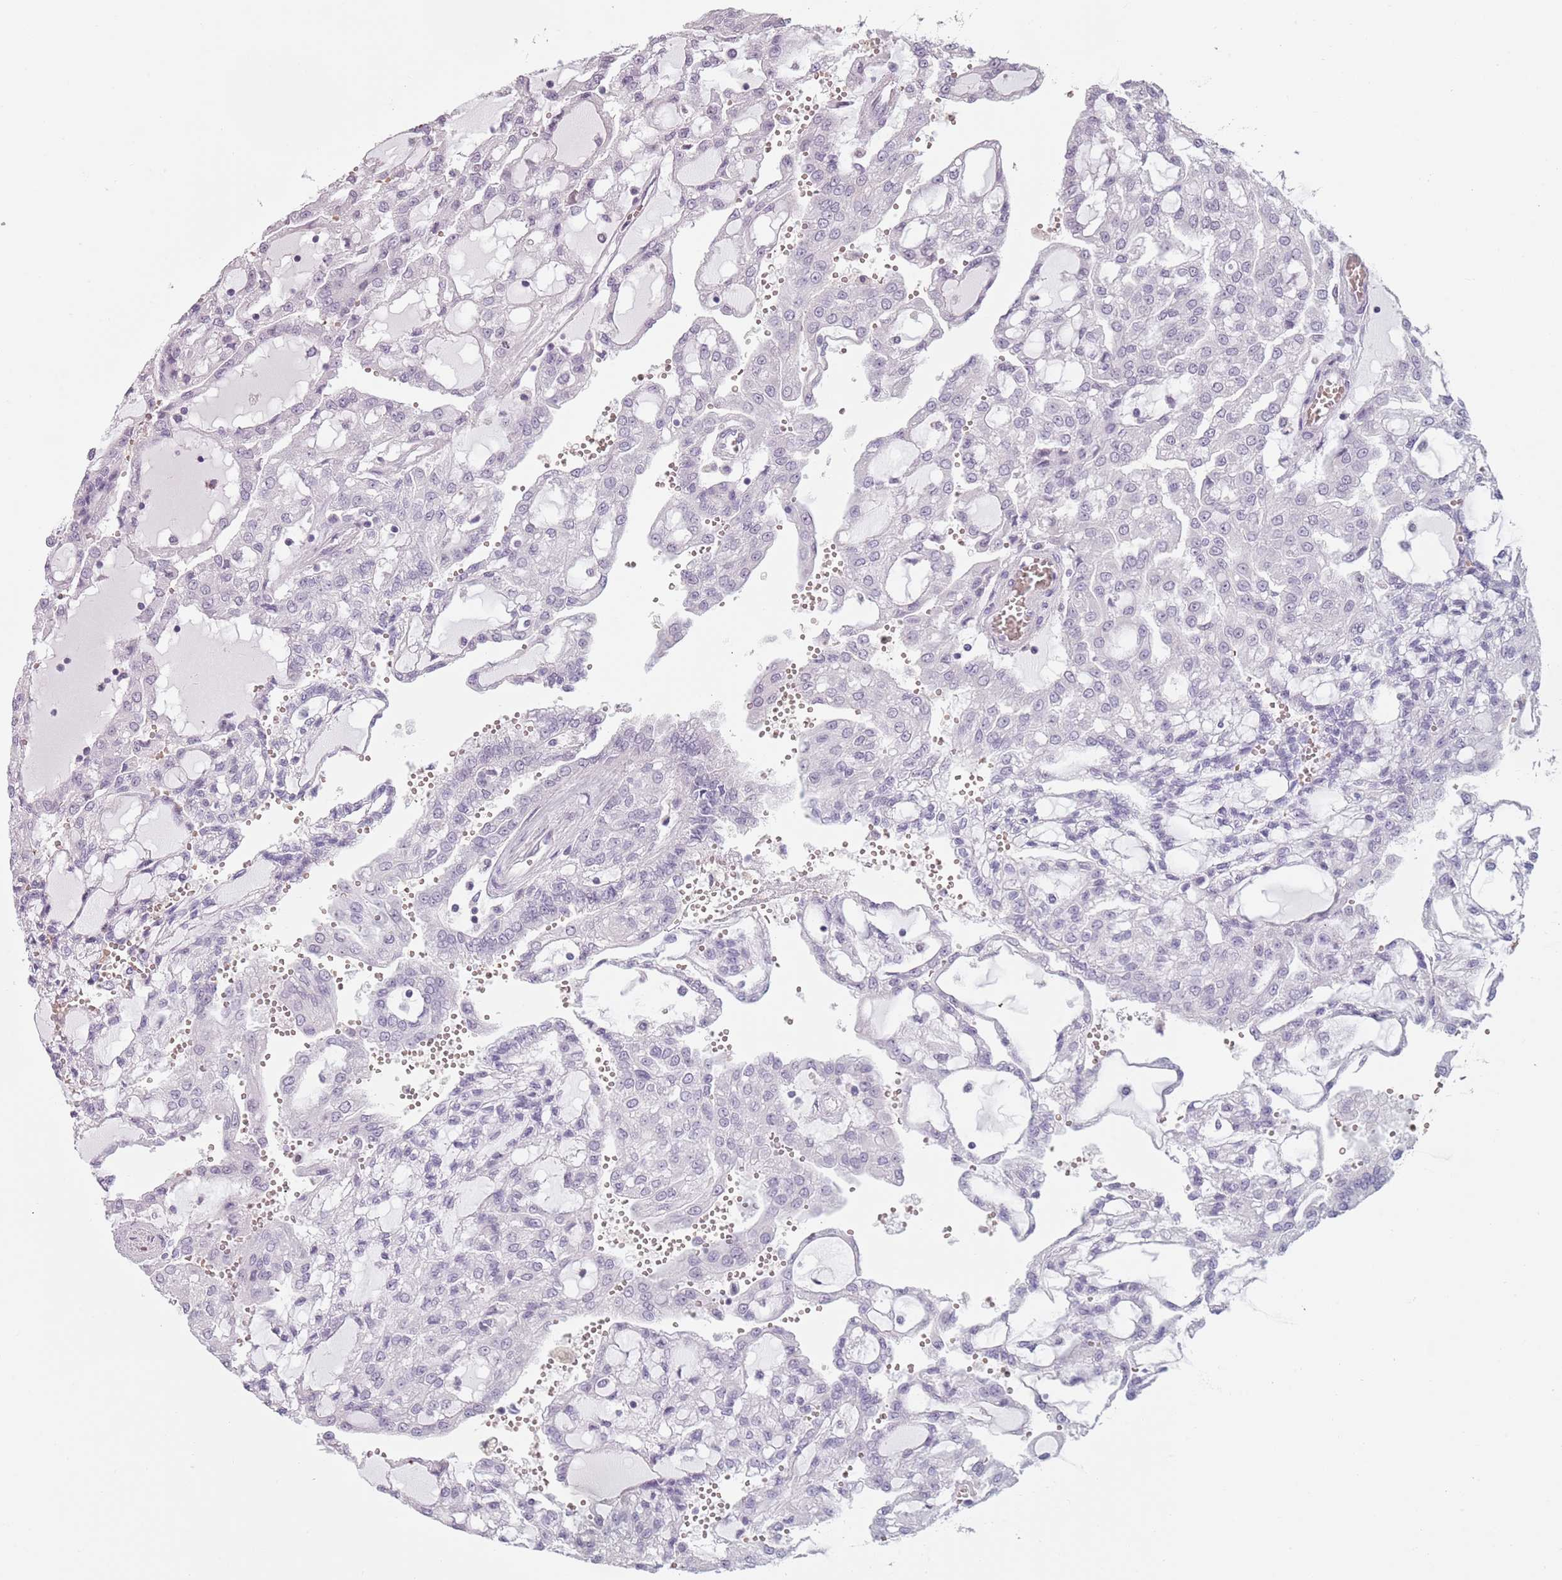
{"staining": {"intensity": "negative", "quantity": "none", "location": "none"}, "tissue": "renal cancer", "cell_type": "Tumor cells", "image_type": "cancer", "snomed": [{"axis": "morphology", "description": "Adenocarcinoma, NOS"}, {"axis": "topography", "description": "Kidney"}], "caption": "Immunohistochemistry histopathology image of neoplastic tissue: adenocarcinoma (renal) stained with DAB displays no significant protein positivity in tumor cells.", "gene": "PIEZO1", "patient": {"sex": "male", "age": 63}}